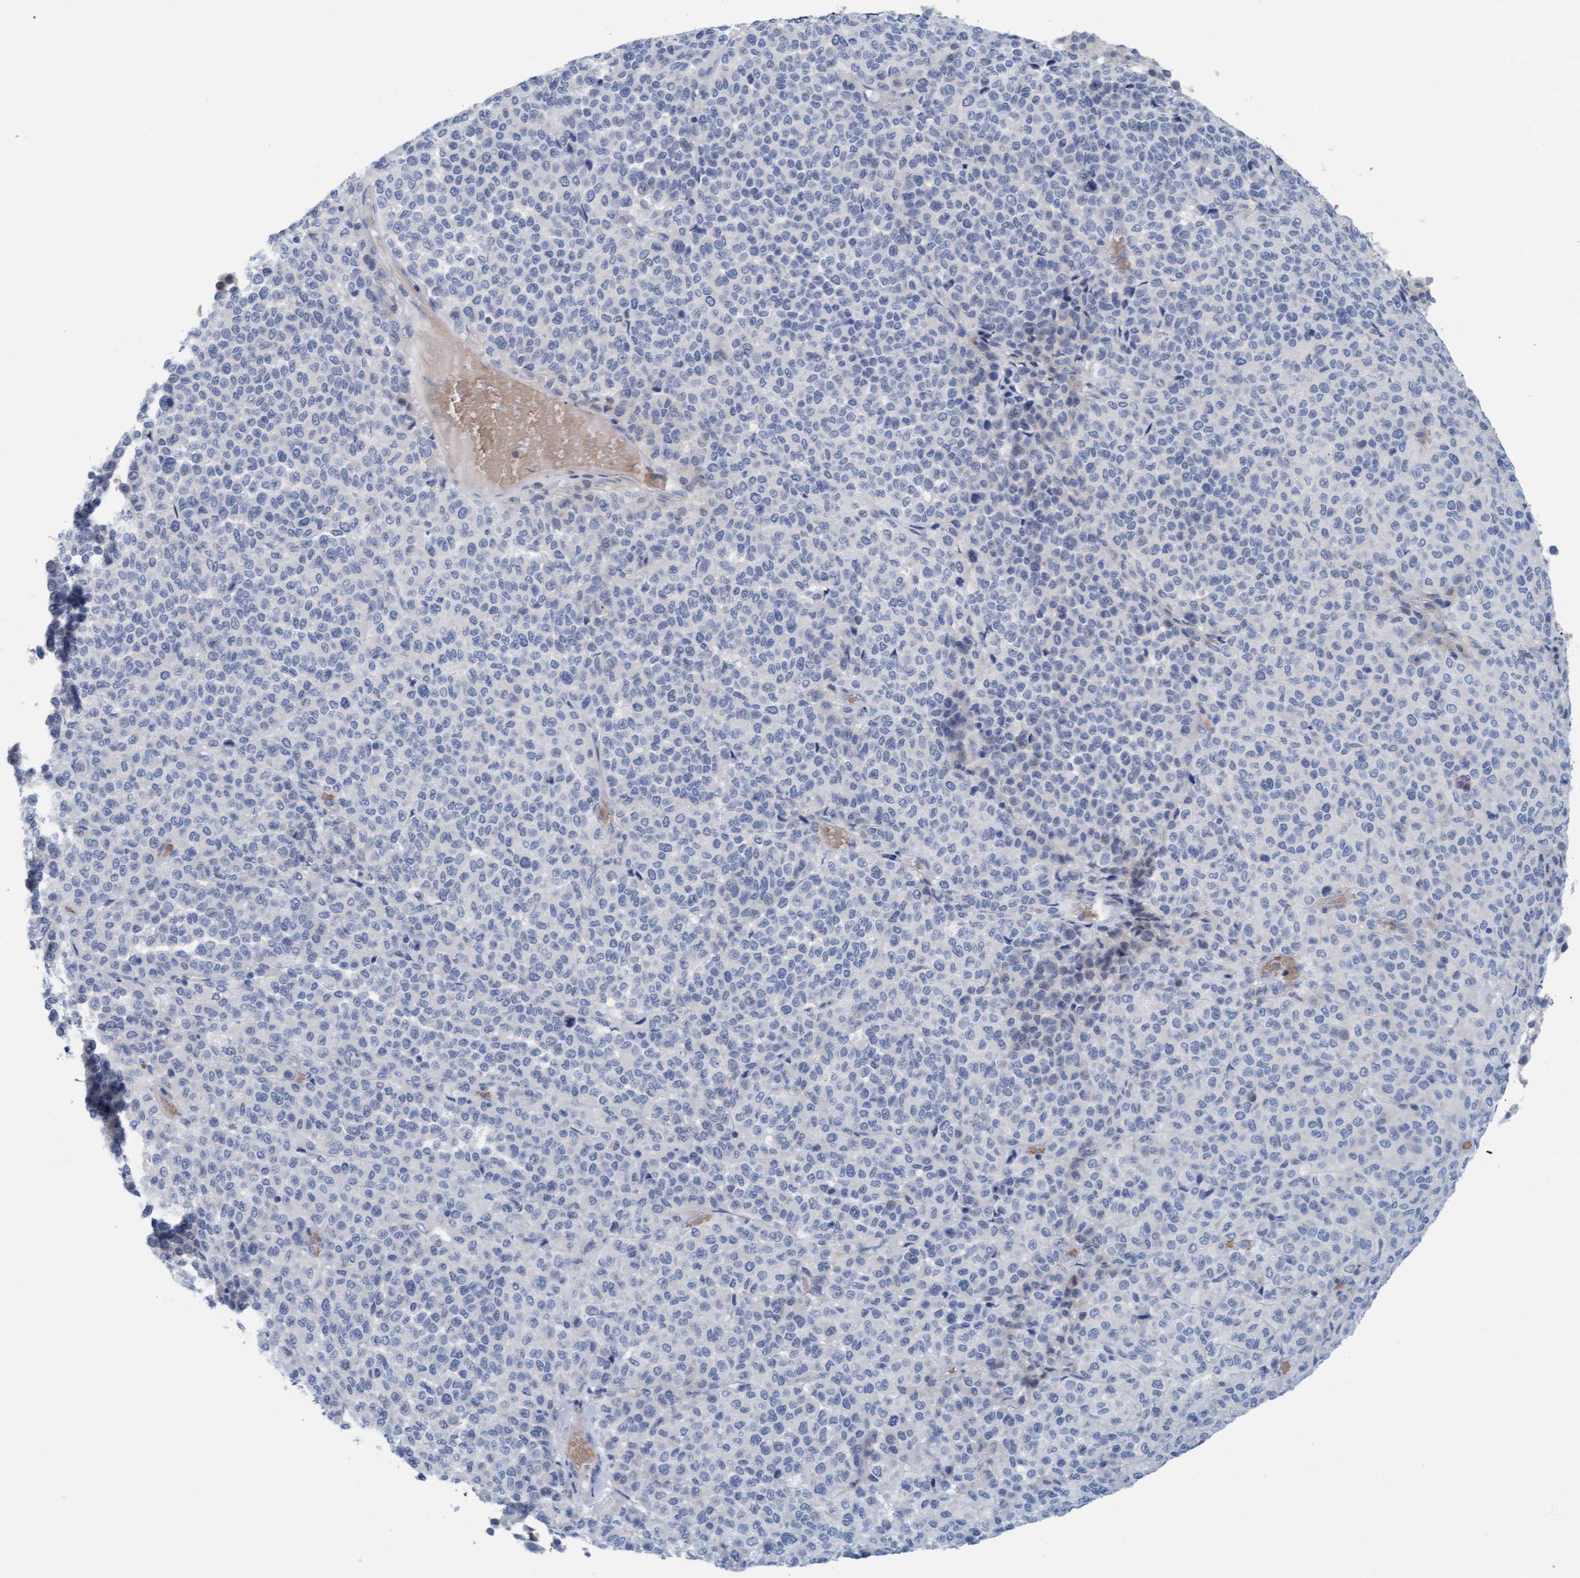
{"staining": {"intensity": "negative", "quantity": "none", "location": "none"}, "tissue": "melanoma", "cell_type": "Tumor cells", "image_type": "cancer", "snomed": [{"axis": "morphology", "description": "Malignant melanoma, Metastatic site"}, {"axis": "topography", "description": "Pancreas"}], "caption": "Tumor cells are negative for protein expression in human melanoma.", "gene": "P2RX5", "patient": {"sex": "female", "age": 30}}